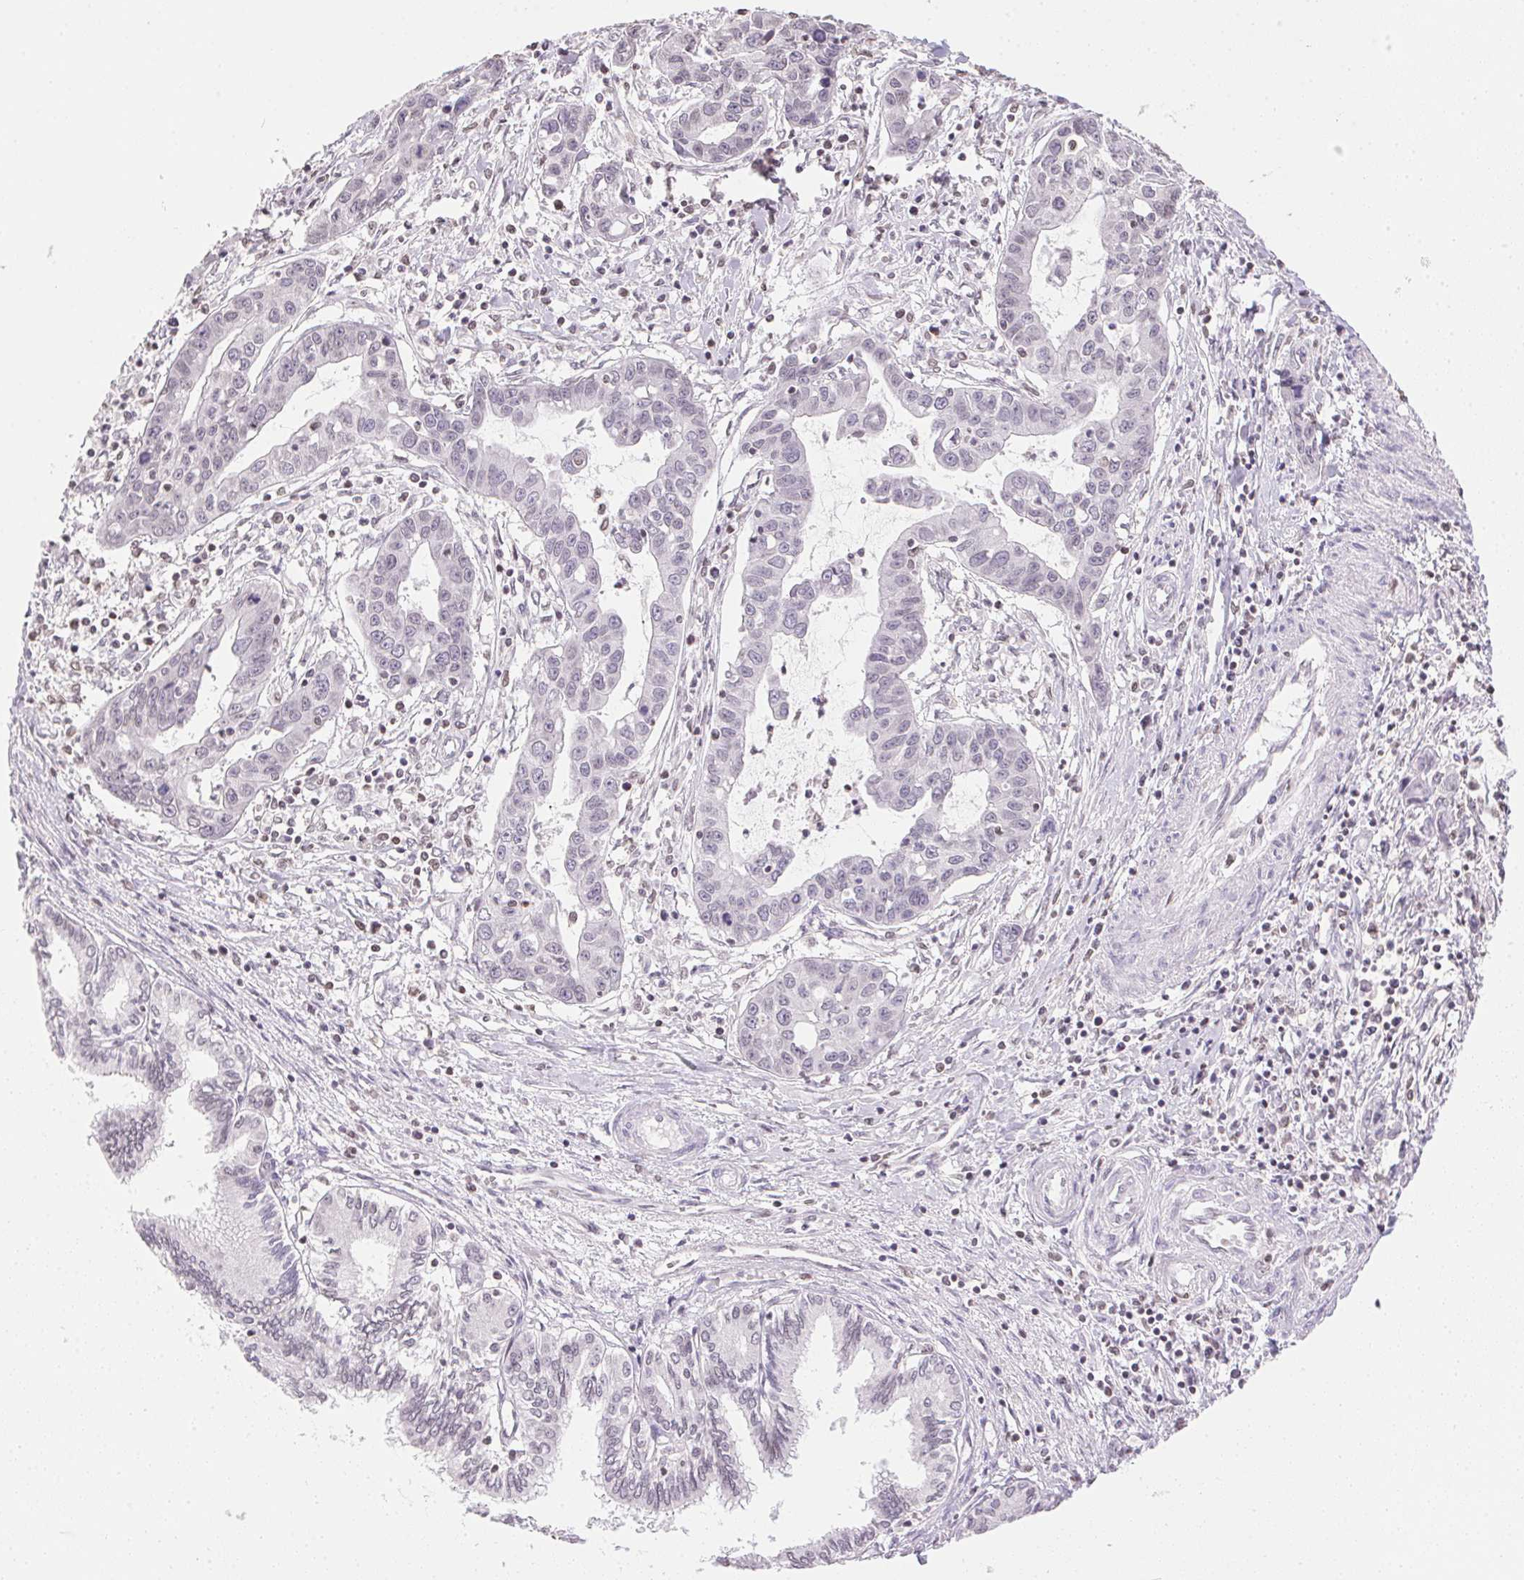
{"staining": {"intensity": "negative", "quantity": "none", "location": "none"}, "tissue": "liver cancer", "cell_type": "Tumor cells", "image_type": "cancer", "snomed": [{"axis": "morphology", "description": "Cholangiocarcinoma"}, {"axis": "topography", "description": "Liver"}], "caption": "IHC image of liver cholangiocarcinoma stained for a protein (brown), which displays no positivity in tumor cells. Brightfield microscopy of immunohistochemistry stained with DAB (brown) and hematoxylin (blue), captured at high magnification.", "gene": "PRL", "patient": {"sex": "male", "age": 58}}